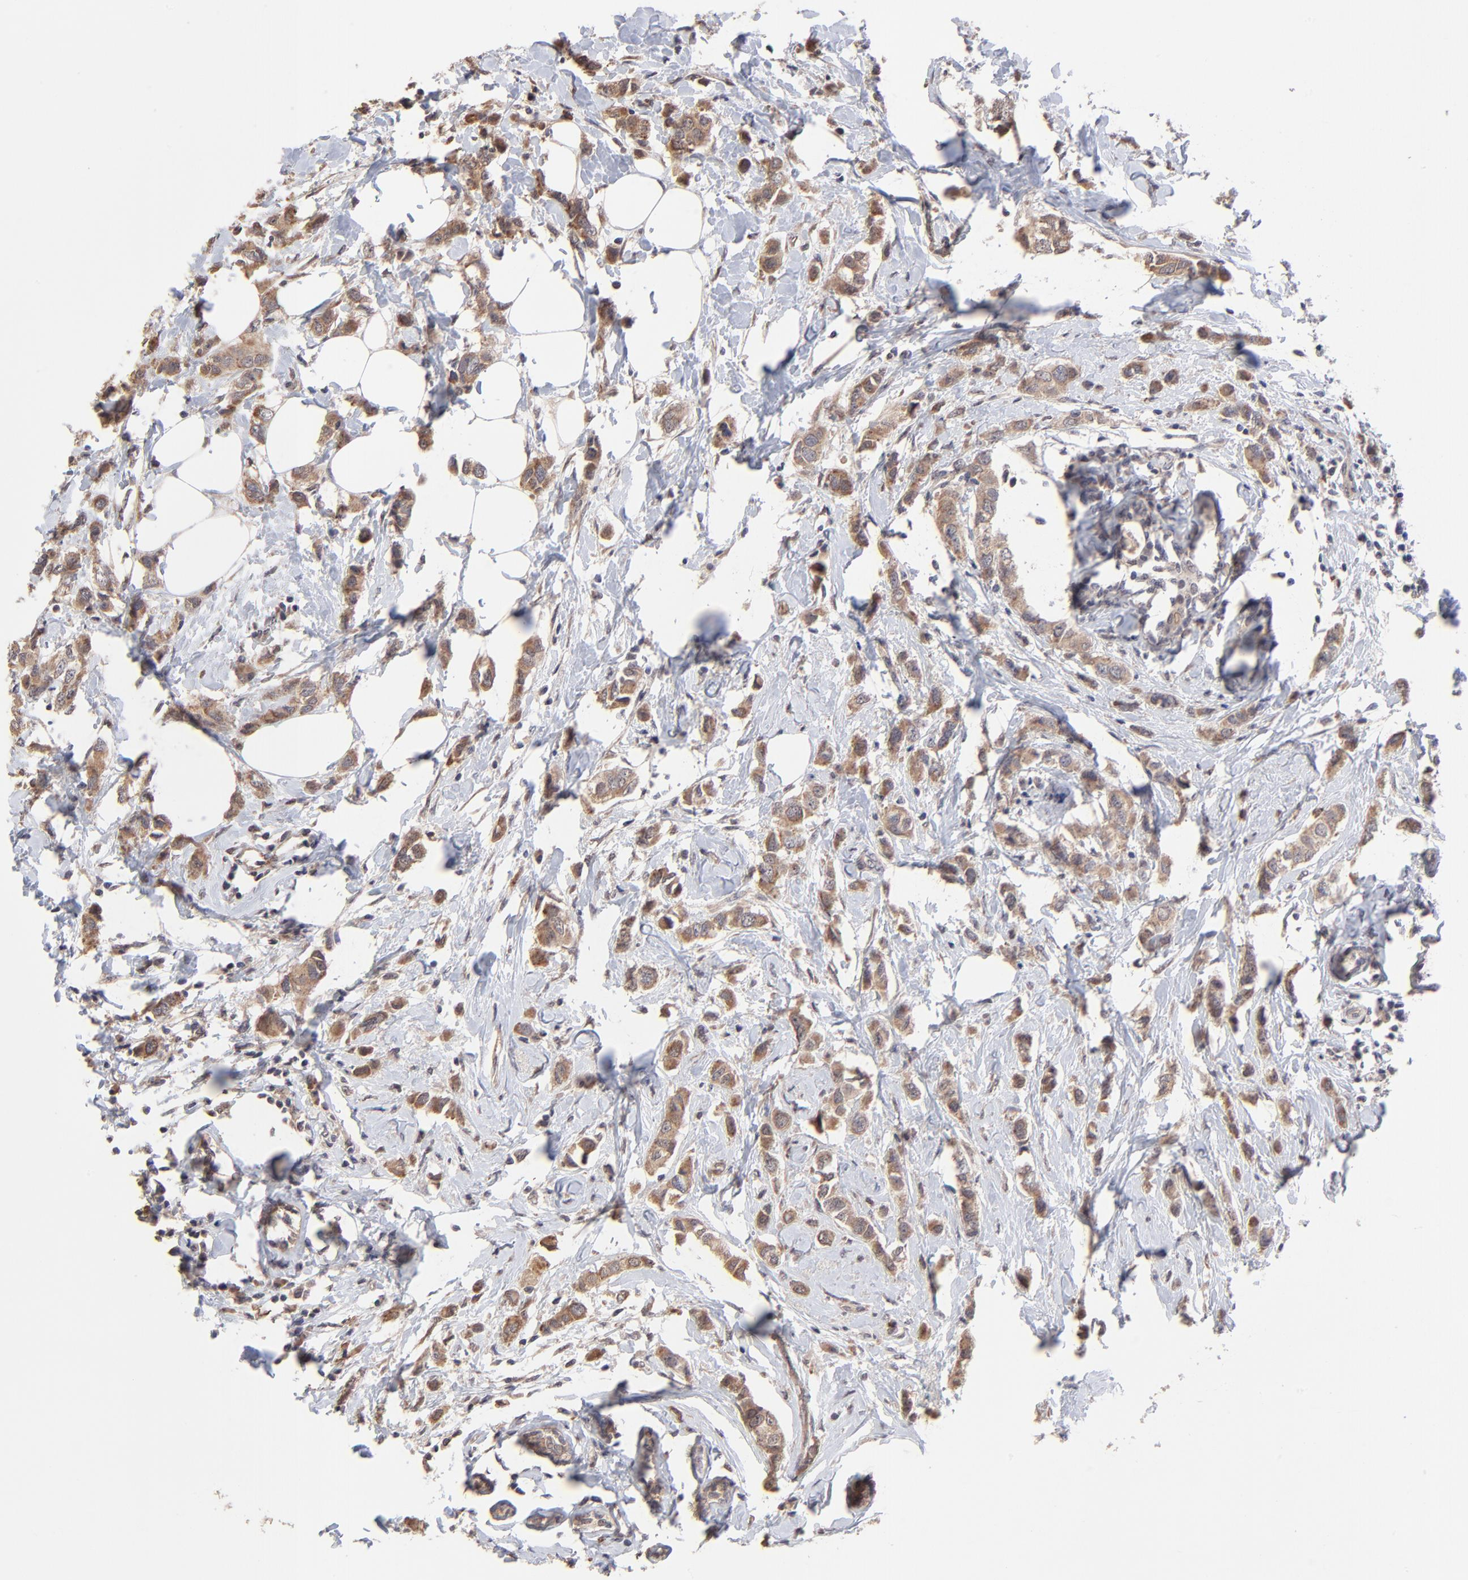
{"staining": {"intensity": "weak", "quantity": ">75%", "location": "cytoplasmic/membranous"}, "tissue": "breast cancer", "cell_type": "Tumor cells", "image_type": "cancer", "snomed": [{"axis": "morphology", "description": "Normal tissue, NOS"}, {"axis": "morphology", "description": "Duct carcinoma"}, {"axis": "topography", "description": "Breast"}], "caption": "Breast cancer (invasive ductal carcinoma) stained with a brown dye exhibits weak cytoplasmic/membranous positive positivity in about >75% of tumor cells.", "gene": "CHL1", "patient": {"sex": "female", "age": 50}}